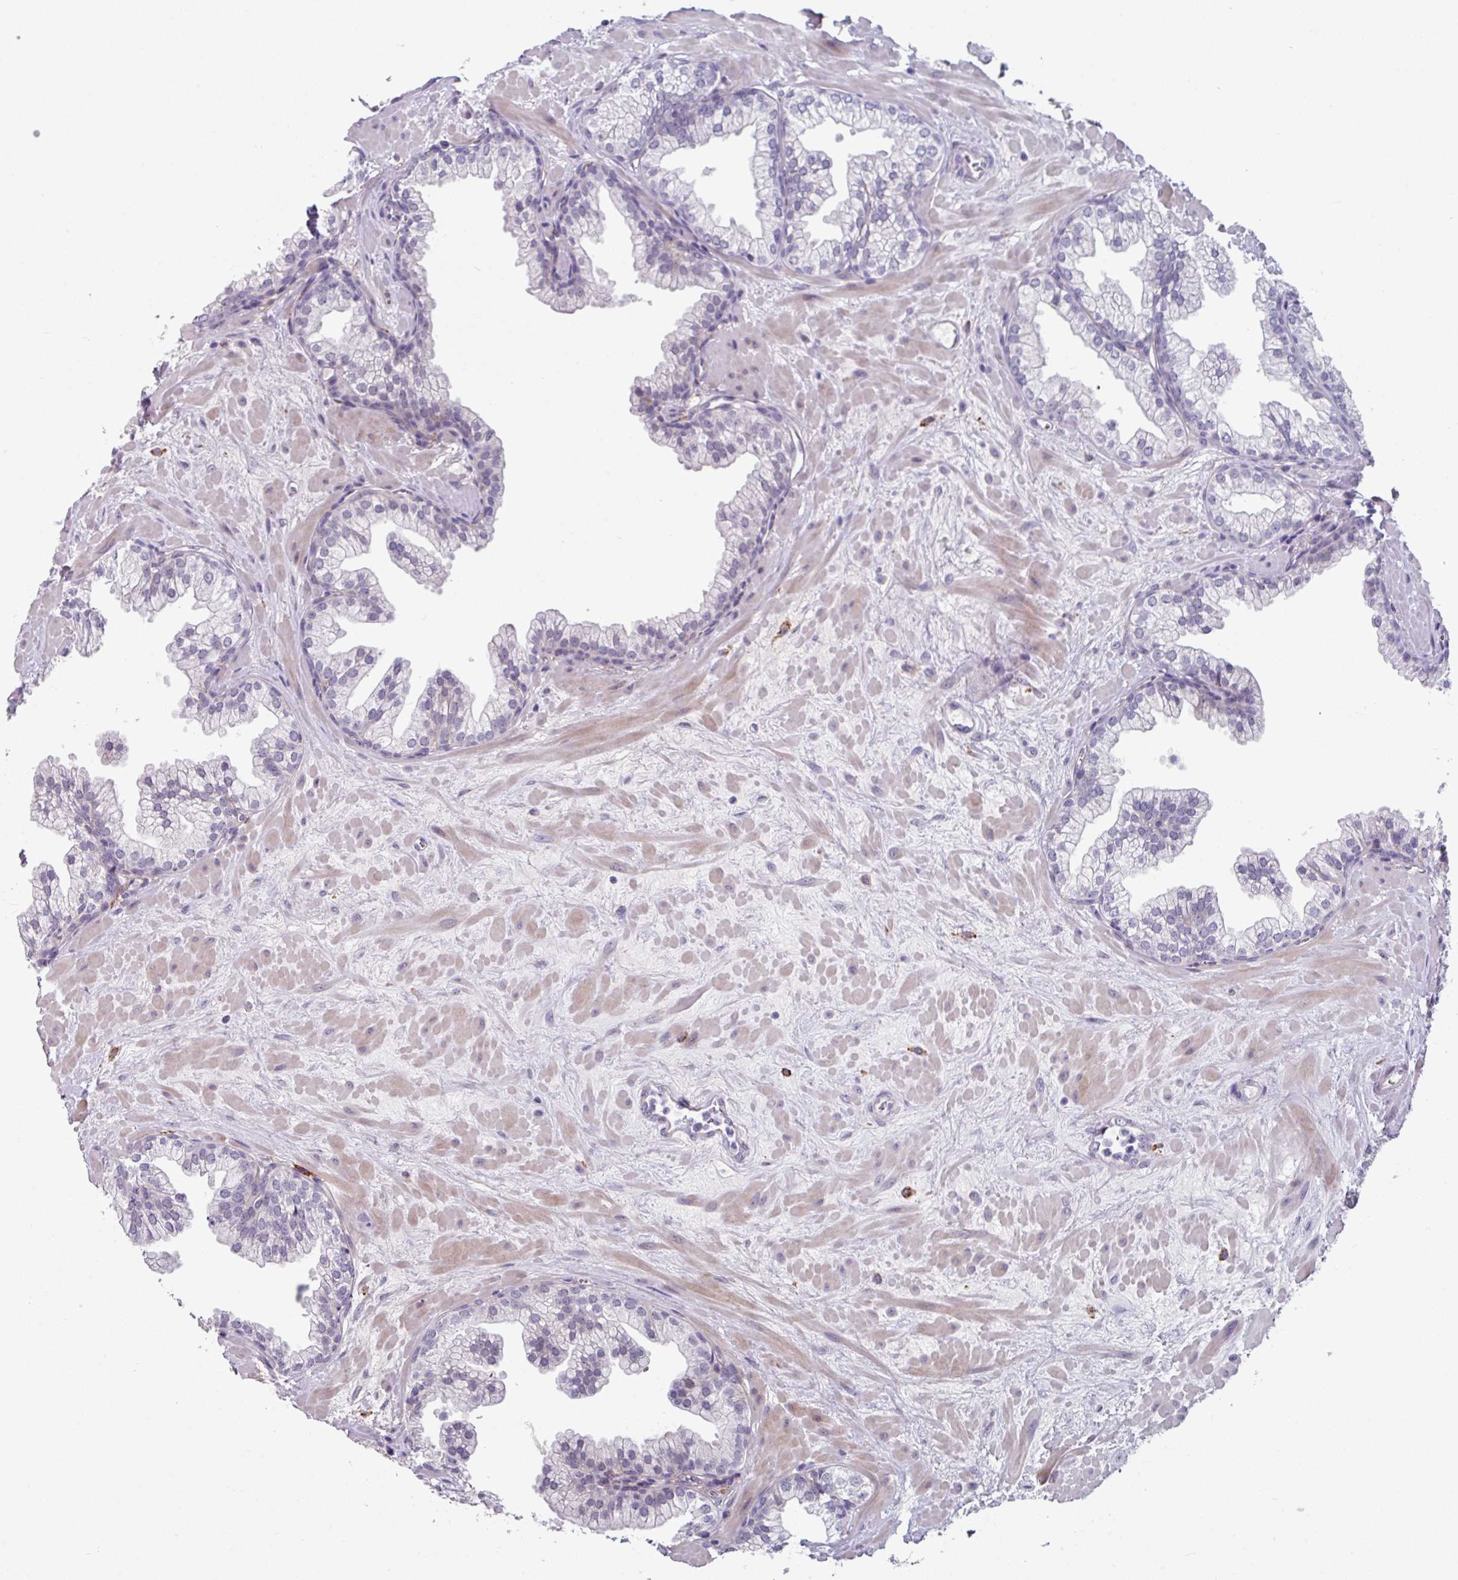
{"staining": {"intensity": "weak", "quantity": "<25%", "location": "cytoplasmic/membranous"}, "tissue": "prostate", "cell_type": "Glandular cells", "image_type": "normal", "snomed": [{"axis": "morphology", "description": "Normal tissue, NOS"}, {"axis": "topography", "description": "Prostate"}, {"axis": "topography", "description": "Peripheral nerve tissue"}], "caption": "An IHC image of unremarkable prostate is shown. There is no staining in glandular cells of prostate.", "gene": "BMS1", "patient": {"sex": "male", "age": 61}}